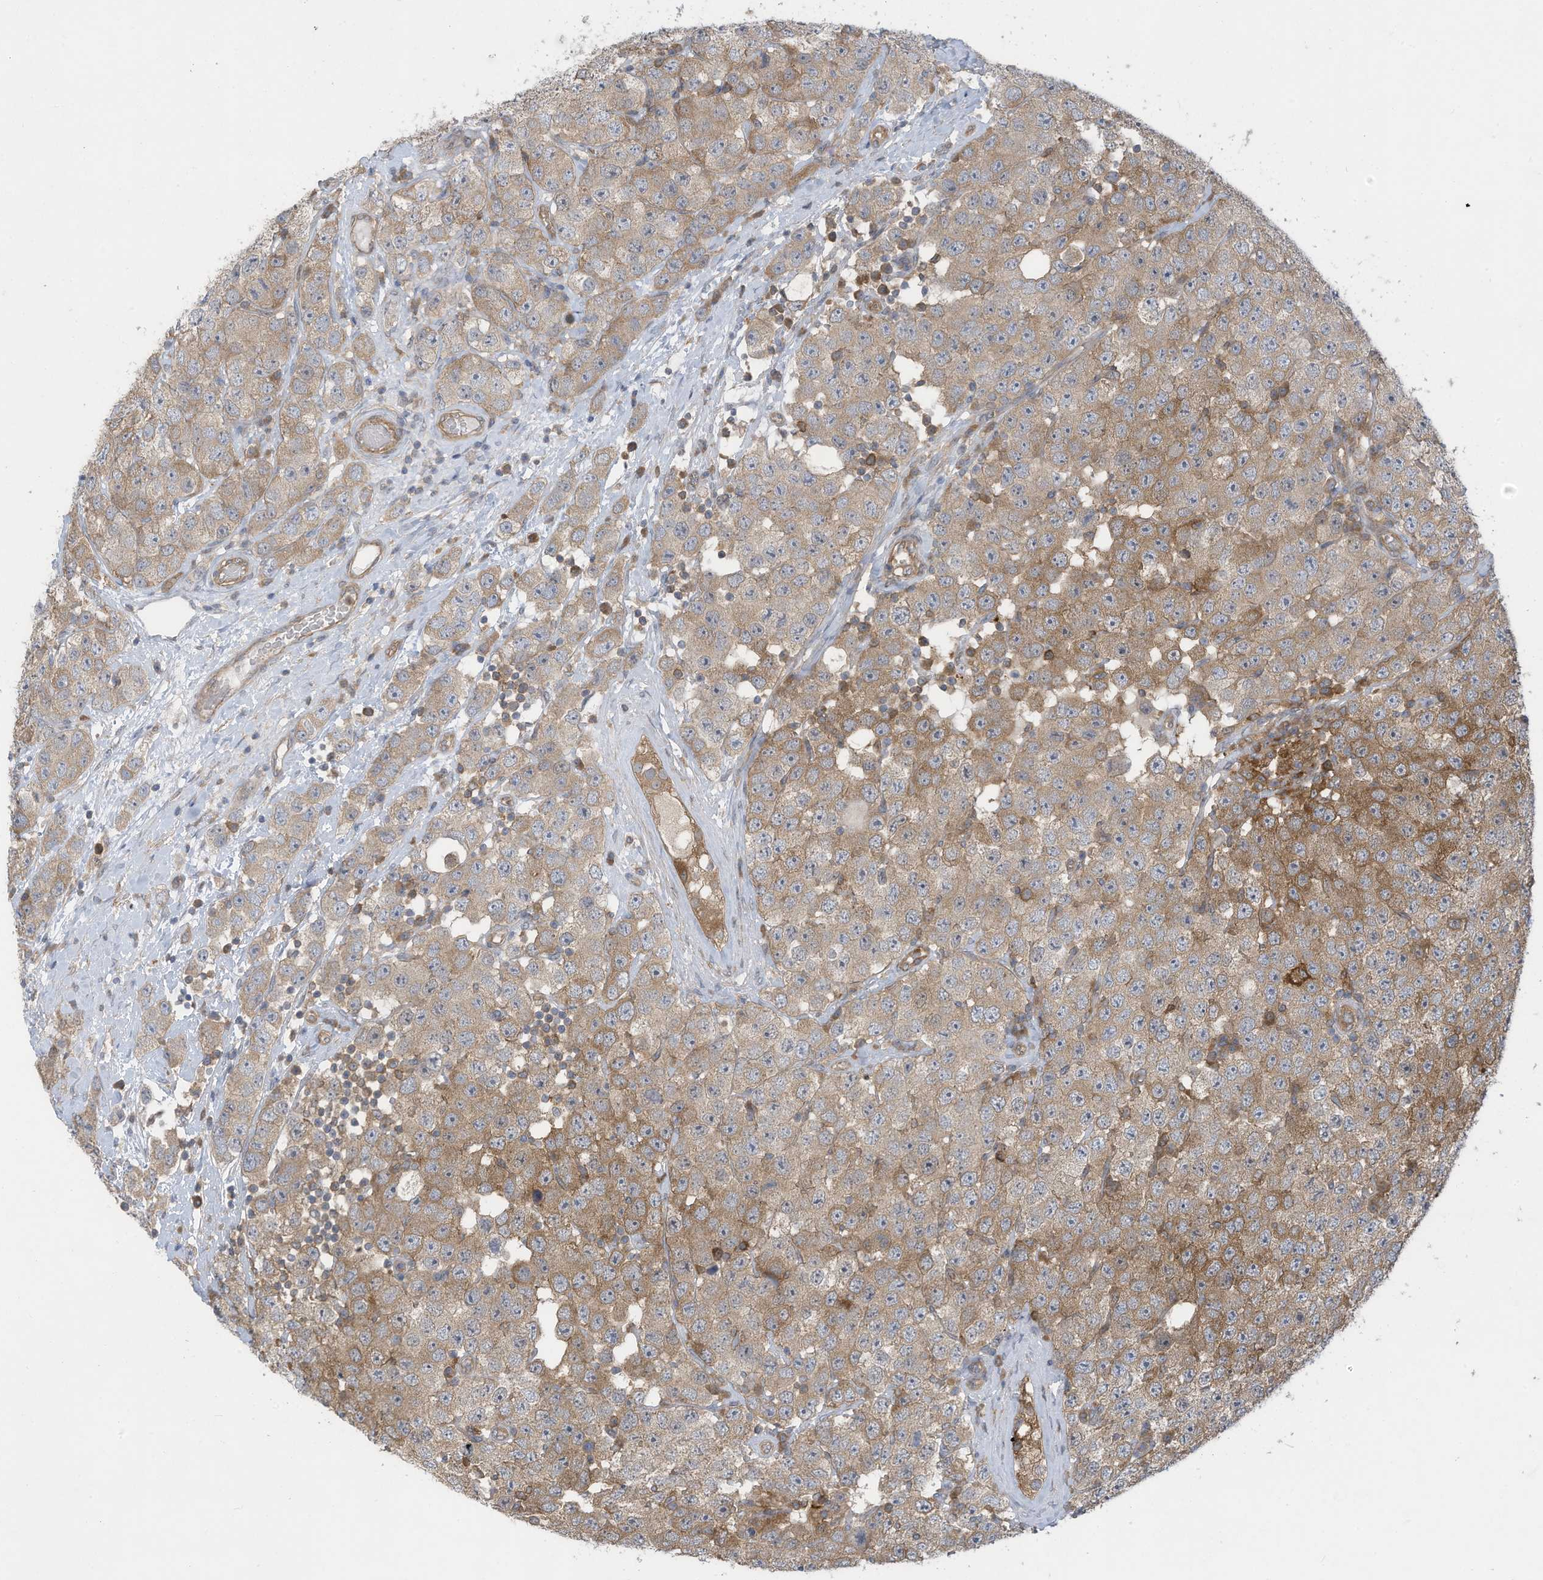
{"staining": {"intensity": "moderate", "quantity": ">75%", "location": "cytoplasmic/membranous"}, "tissue": "testis cancer", "cell_type": "Tumor cells", "image_type": "cancer", "snomed": [{"axis": "morphology", "description": "Seminoma, NOS"}, {"axis": "topography", "description": "Testis"}], "caption": "Testis cancer stained with DAB immunohistochemistry shows medium levels of moderate cytoplasmic/membranous staining in about >75% of tumor cells.", "gene": "ADI1", "patient": {"sex": "male", "age": 28}}